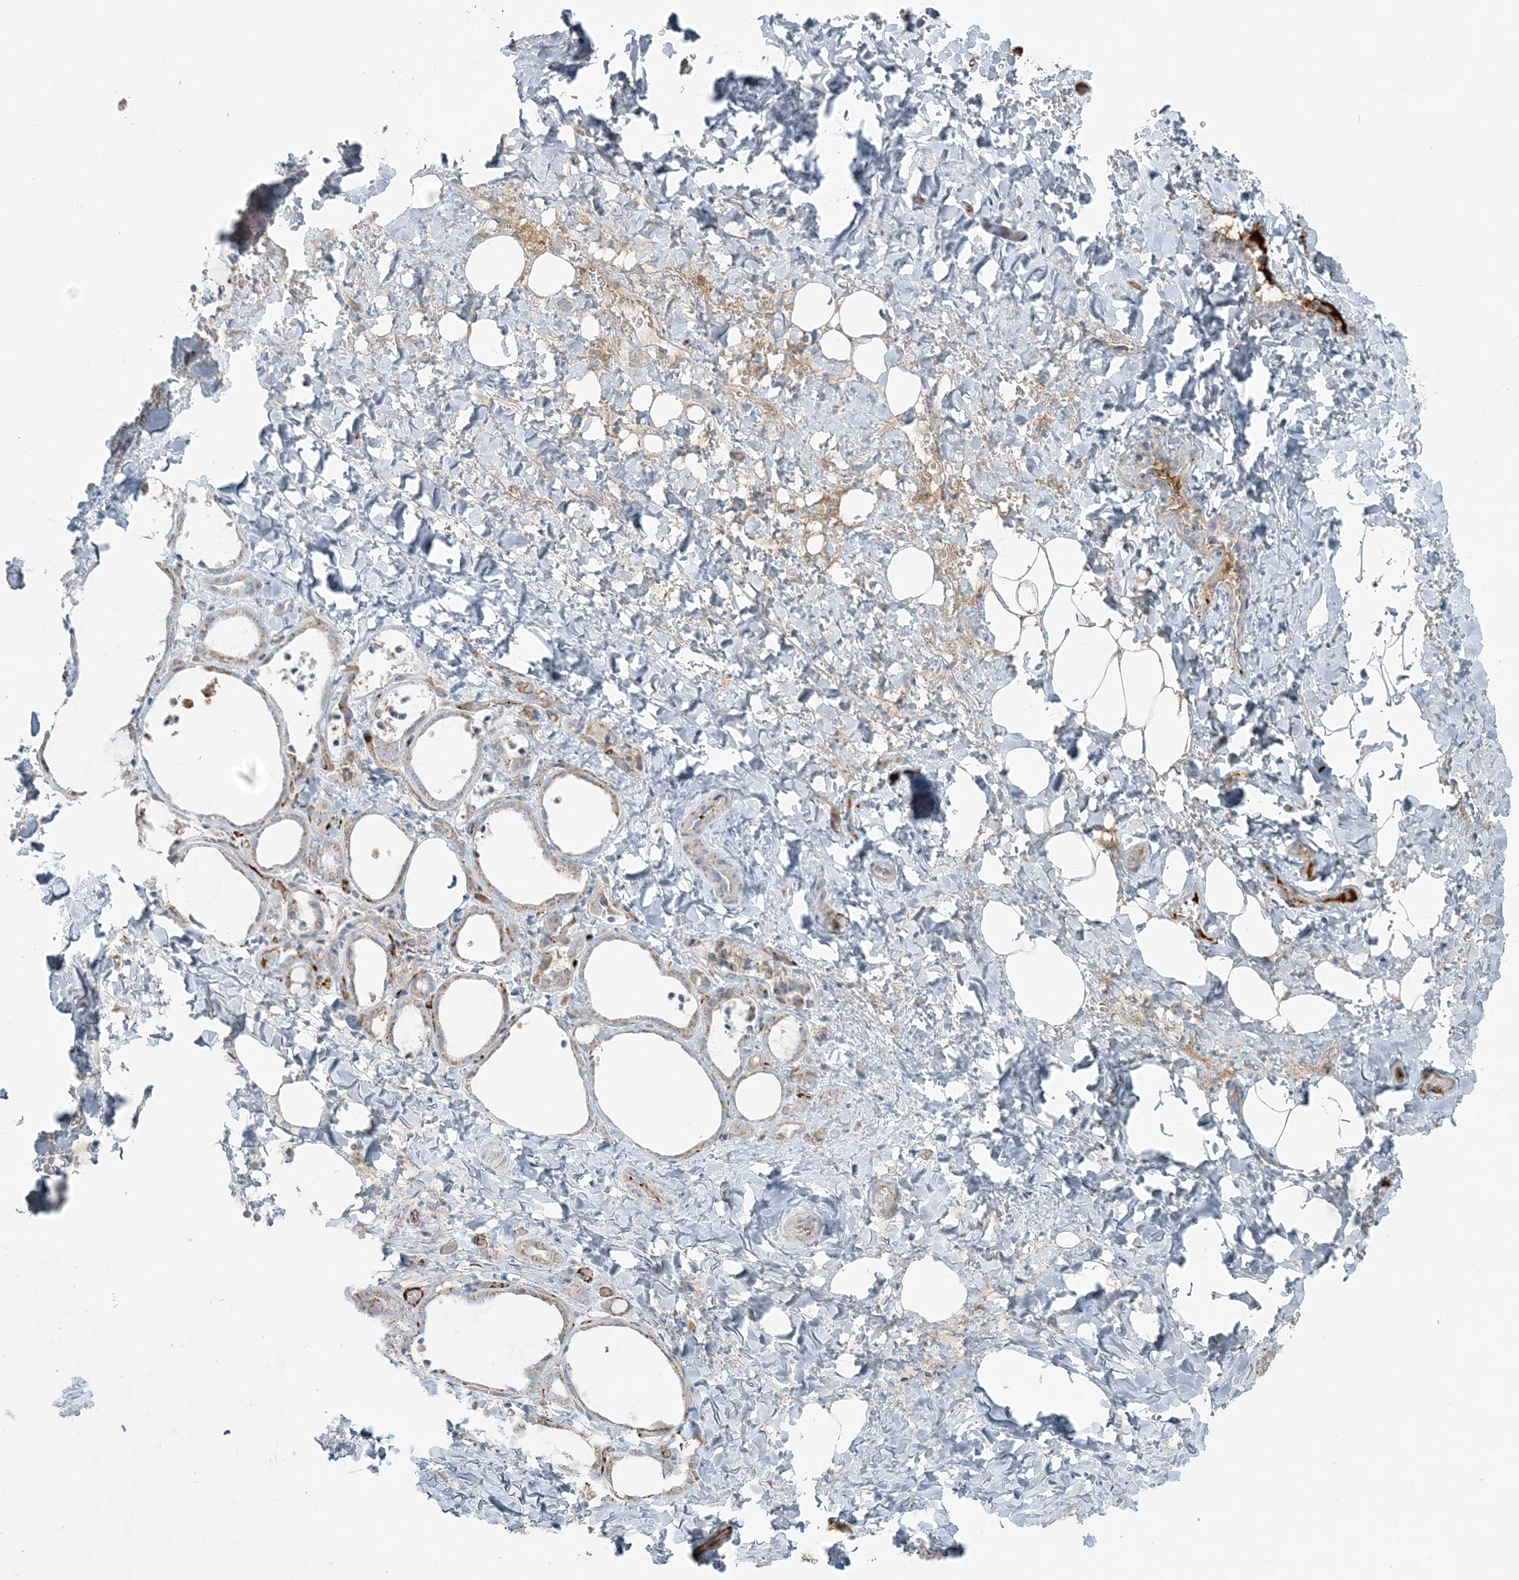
{"staining": {"intensity": "moderate", "quantity": "25%-75%", "location": "cytoplasmic/membranous"}, "tissue": "thyroid gland", "cell_type": "Glandular cells", "image_type": "normal", "snomed": [{"axis": "morphology", "description": "Normal tissue, NOS"}, {"axis": "topography", "description": "Thyroid gland"}], "caption": "IHC of normal human thyroid gland demonstrates medium levels of moderate cytoplasmic/membranous staining in about 25%-75% of glandular cells.", "gene": "SLC22A16", "patient": {"sex": "female", "age": 22}}